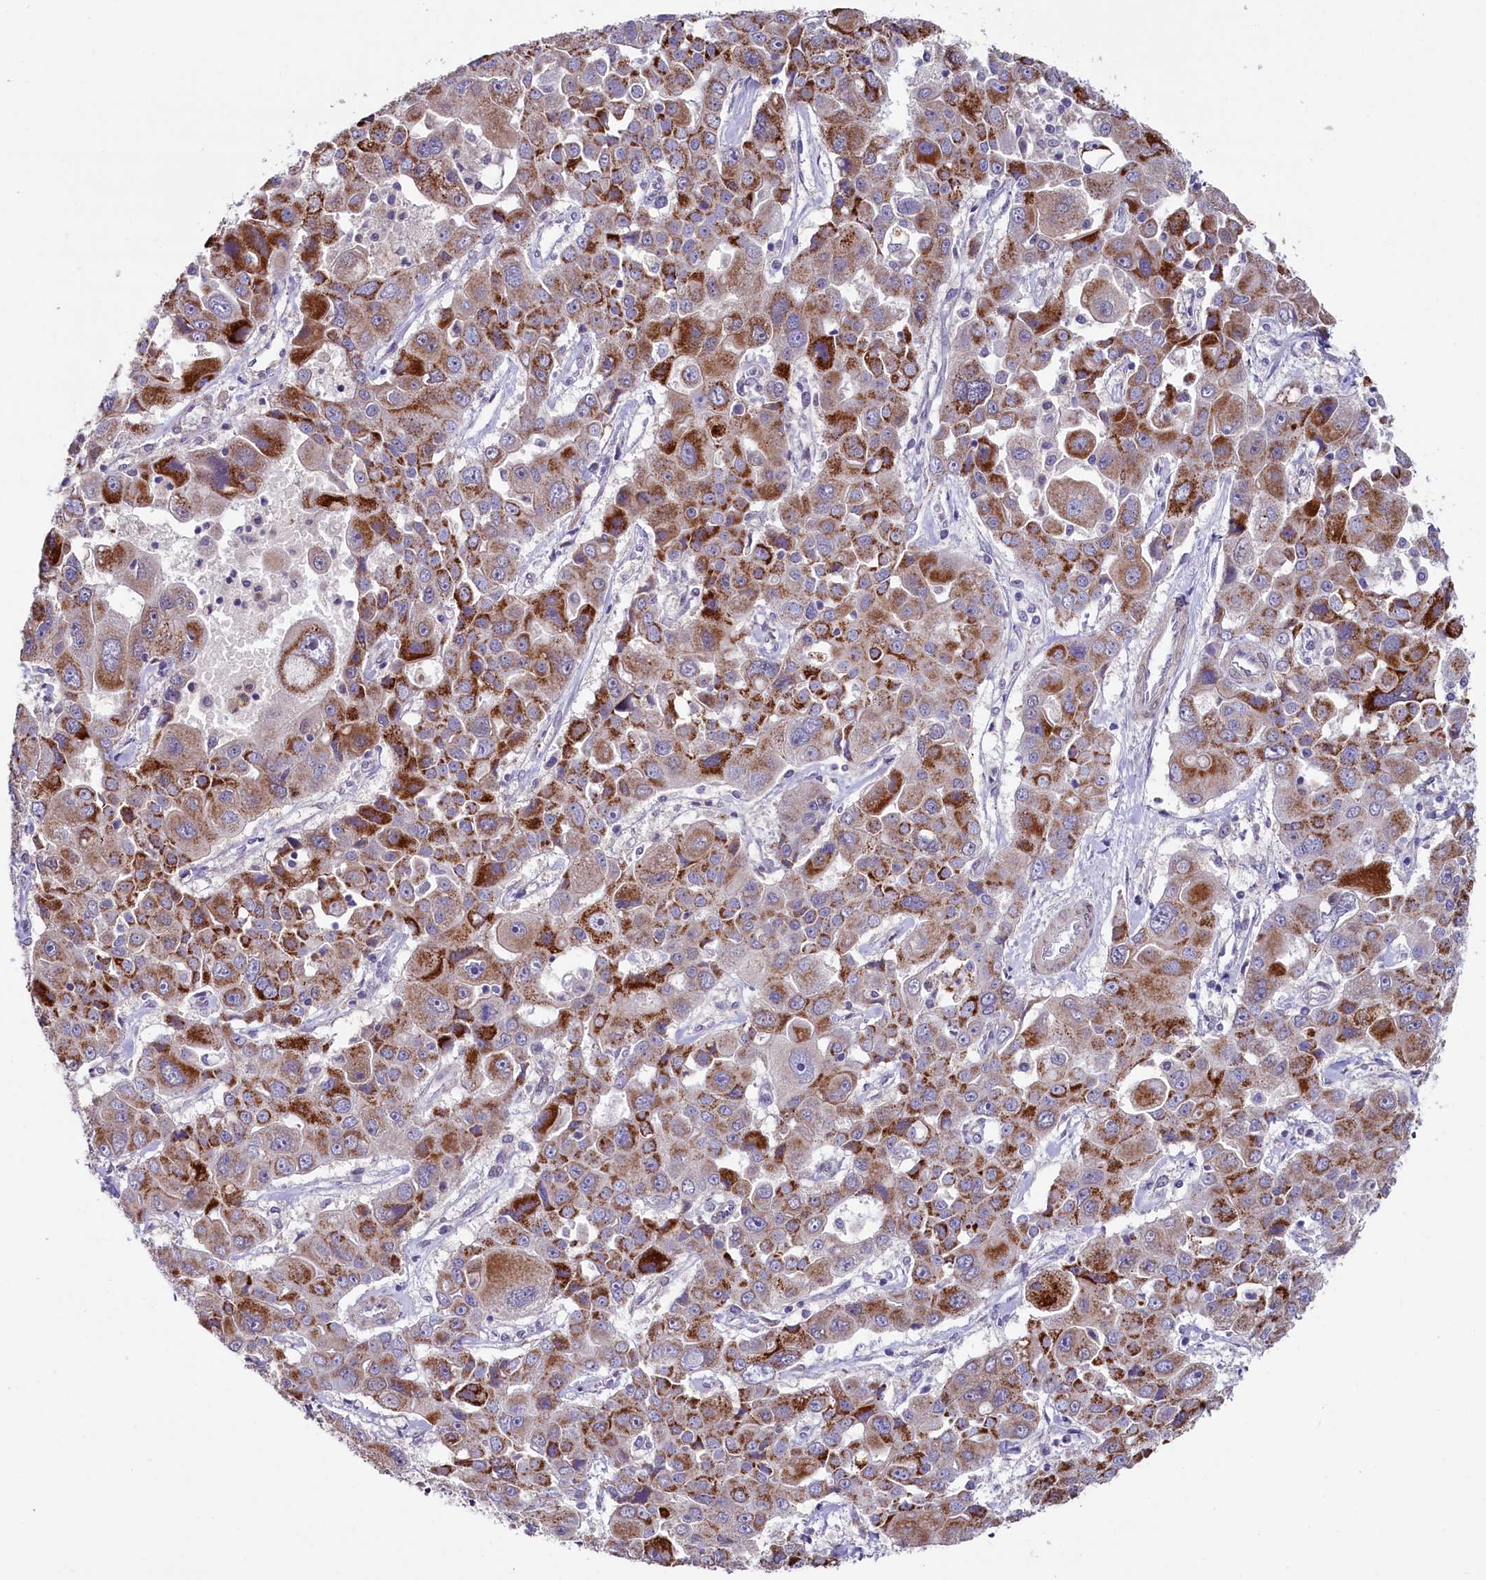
{"staining": {"intensity": "strong", "quantity": ">75%", "location": "cytoplasmic/membranous"}, "tissue": "liver cancer", "cell_type": "Tumor cells", "image_type": "cancer", "snomed": [{"axis": "morphology", "description": "Cholangiocarcinoma"}, {"axis": "topography", "description": "Liver"}], "caption": "Brown immunohistochemical staining in human cholangiocarcinoma (liver) reveals strong cytoplasmic/membranous positivity in approximately >75% of tumor cells.", "gene": "SLC39A6", "patient": {"sex": "male", "age": 67}}